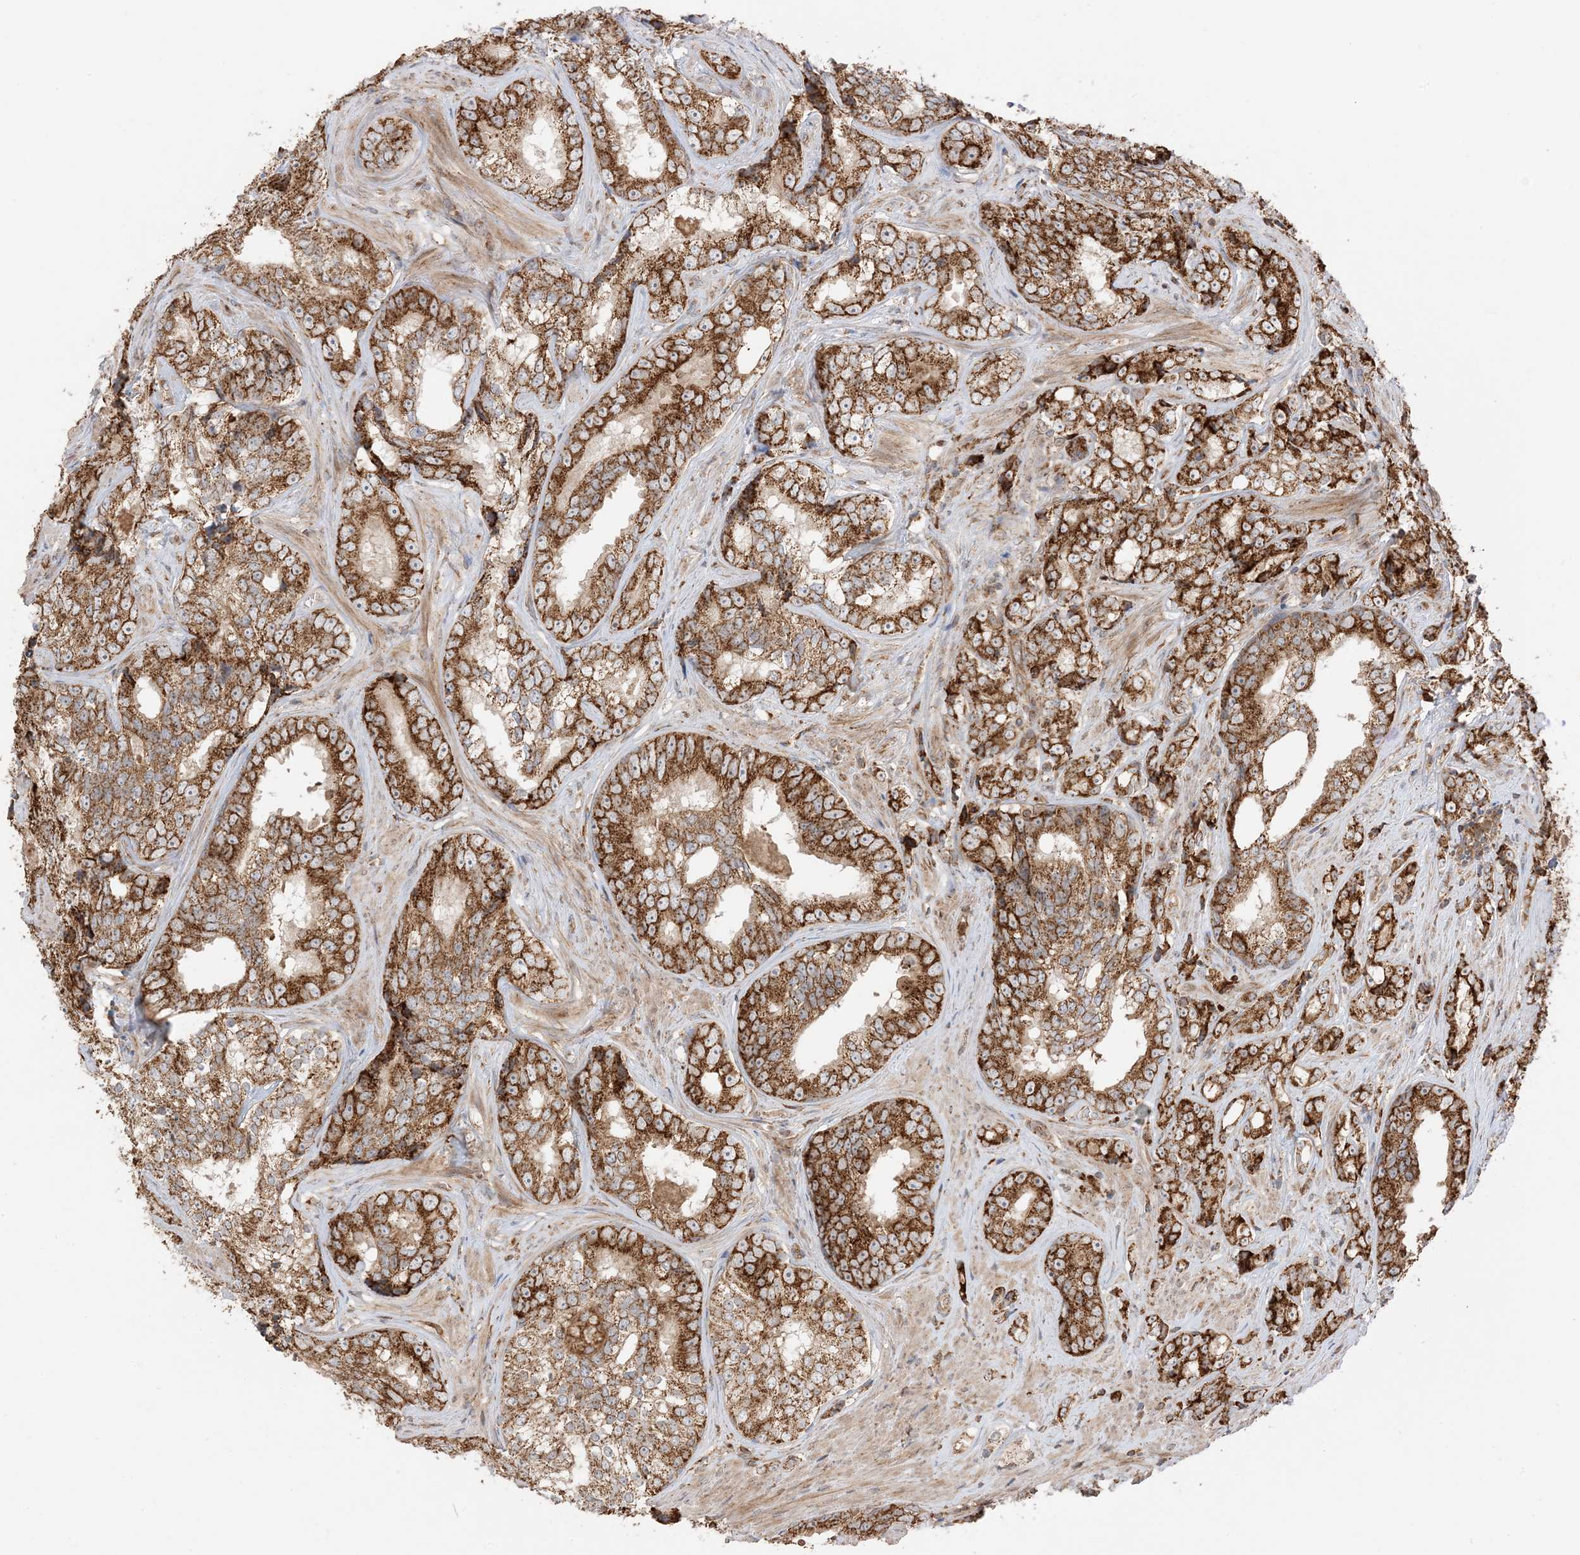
{"staining": {"intensity": "strong", "quantity": ">75%", "location": "cytoplasmic/membranous"}, "tissue": "prostate cancer", "cell_type": "Tumor cells", "image_type": "cancer", "snomed": [{"axis": "morphology", "description": "Adenocarcinoma, High grade"}, {"axis": "topography", "description": "Prostate"}], "caption": "Protein analysis of prostate cancer (adenocarcinoma (high-grade)) tissue reveals strong cytoplasmic/membranous expression in approximately >75% of tumor cells. The protein of interest is stained brown, and the nuclei are stained in blue (DAB IHC with brightfield microscopy, high magnification).", "gene": "N4BP3", "patient": {"sex": "male", "age": 66}}